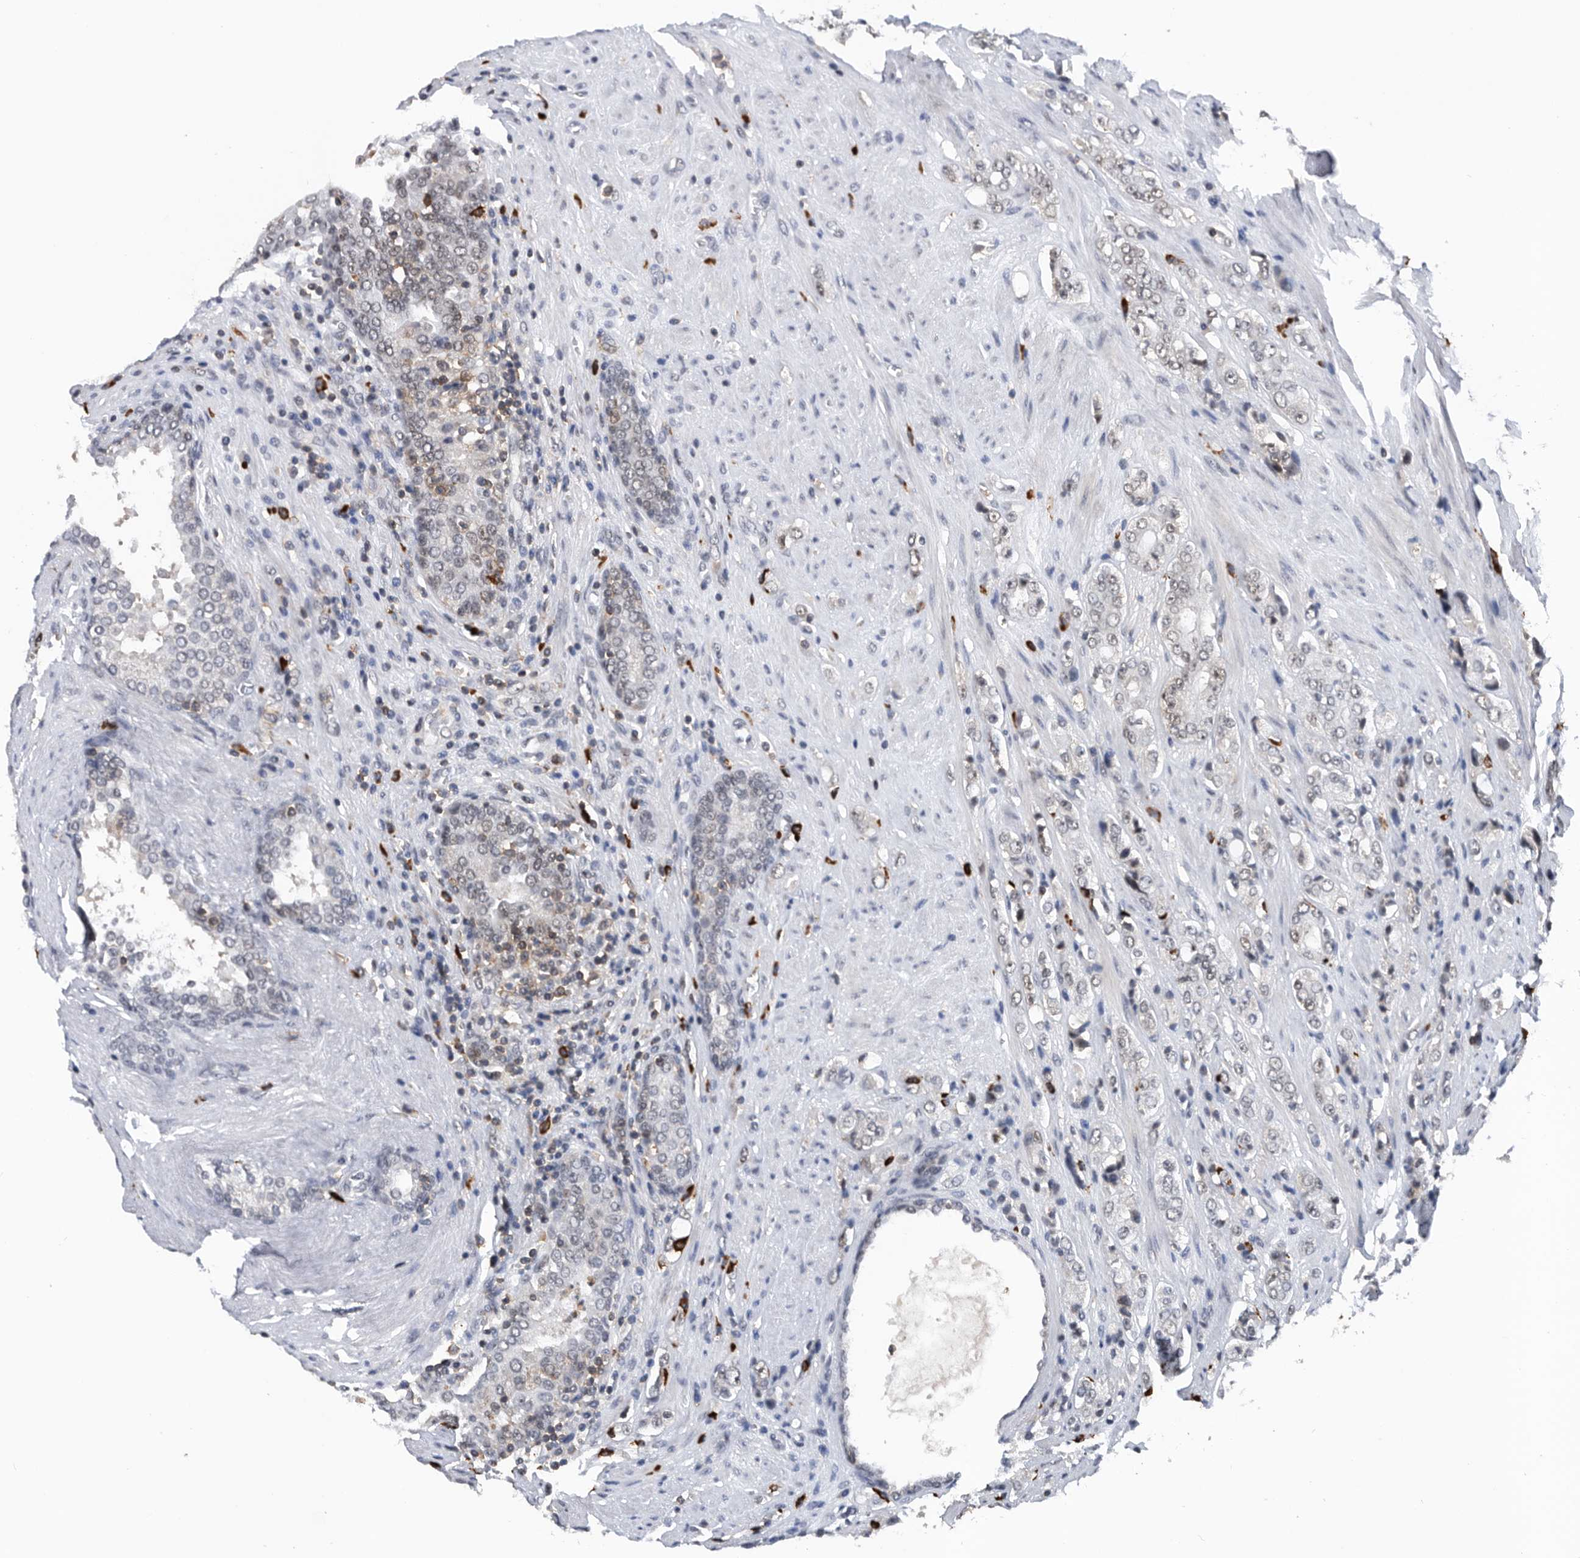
{"staining": {"intensity": "negative", "quantity": "none", "location": "none"}, "tissue": "prostate cancer", "cell_type": "Tumor cells", "image_type": "cancer", "snomed": [{"axis": "morphology", "description": "Adenocarcinoma, High grade"}, {"axis": "topography", "description": "Prostate"}], "caption": "Immunohistochemistry (IHC) image of human prostate cancer (high-grade adenocarcinoma) stained for a protein (brown), which shows no staining in tumor cells. (Immunohistochemistry, brightfield microscopy, high magnification).", "gene": "ZNF260", "patient": {"sex": "male", "age": 61}}